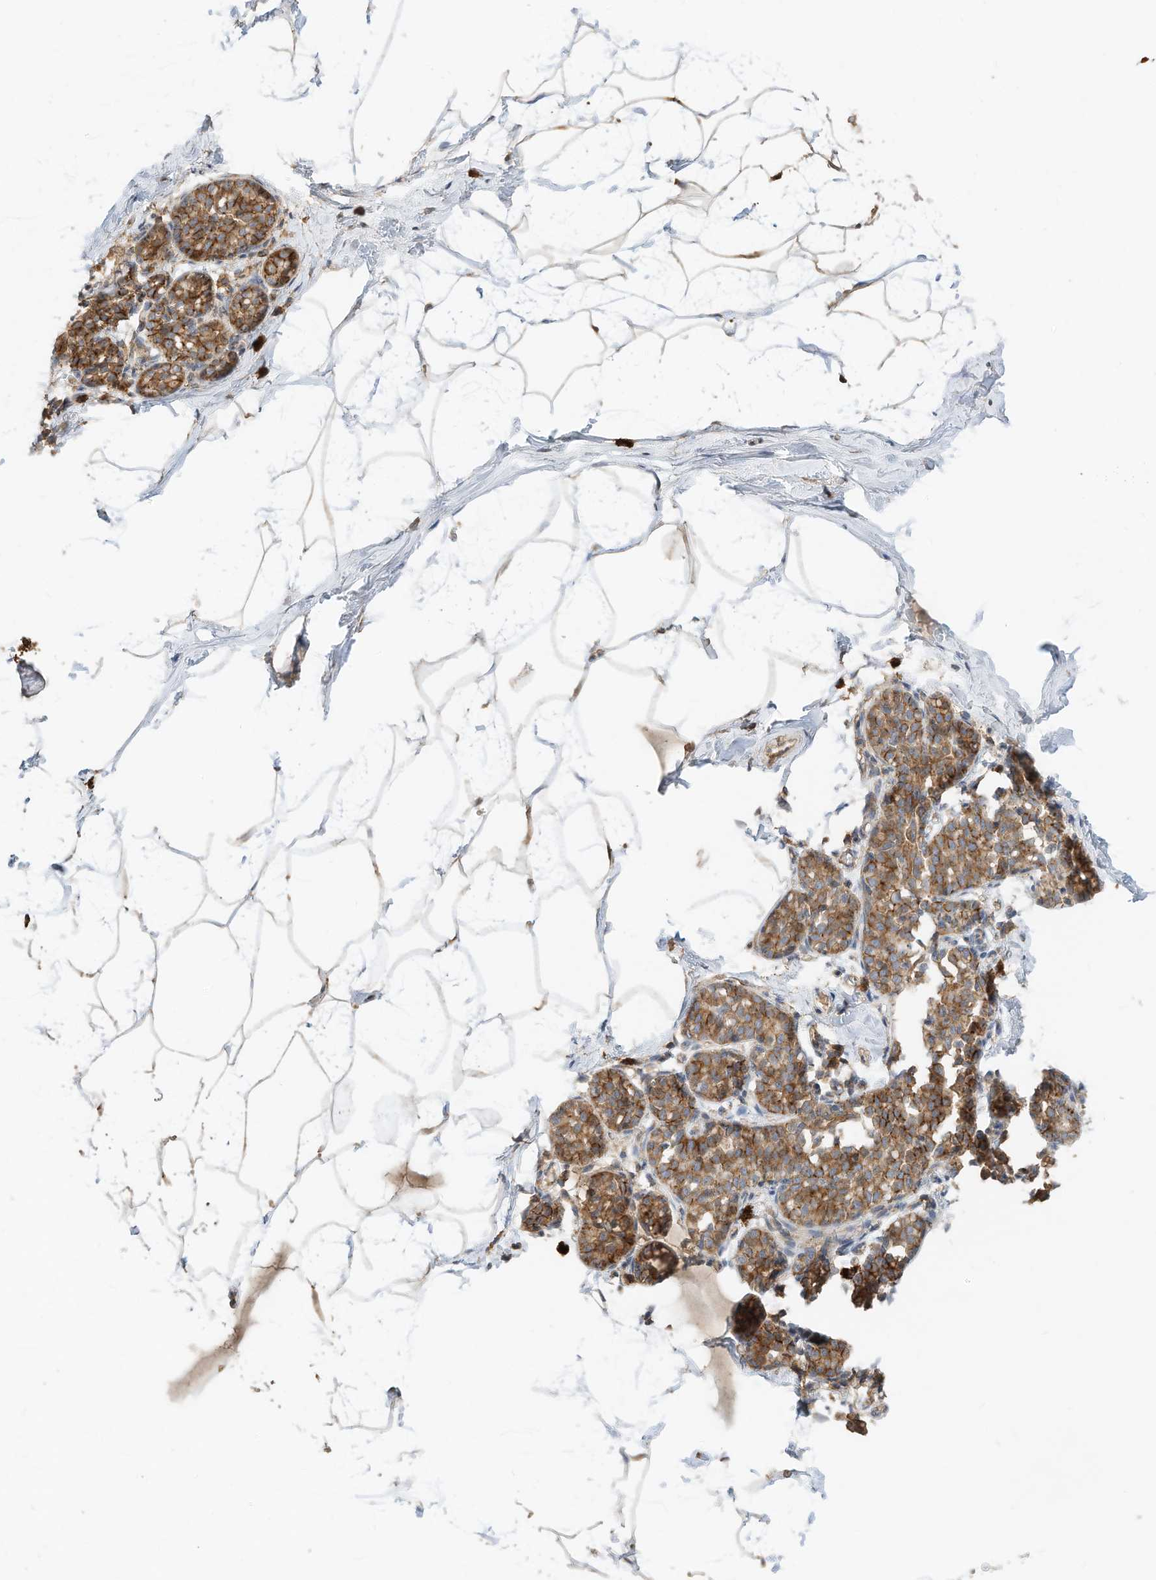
{"staining": {"intensity": "moderate", "quantity": "25%-75%", "location": "cytoplasmic/membranous"}, "tissue": "breast", "cell_type": "Adipocytes", "image_type": "normal", "snomed": [{"axis": "morphology", "description": "Normal tissue, NOS"}, {"axis": "morphology", "description": "Lobular carcinoma"}, {"axis": "topography", "description": "Breast"}], "caption": "Unremarkable breast demonstrates moderate cytoplasmic/membranous expression in about 25%-75% of adipocytes, visualized by immunohistochemistry.", "gene": "CPAMD8", "patient": {"sex": "female", "age": 62}}